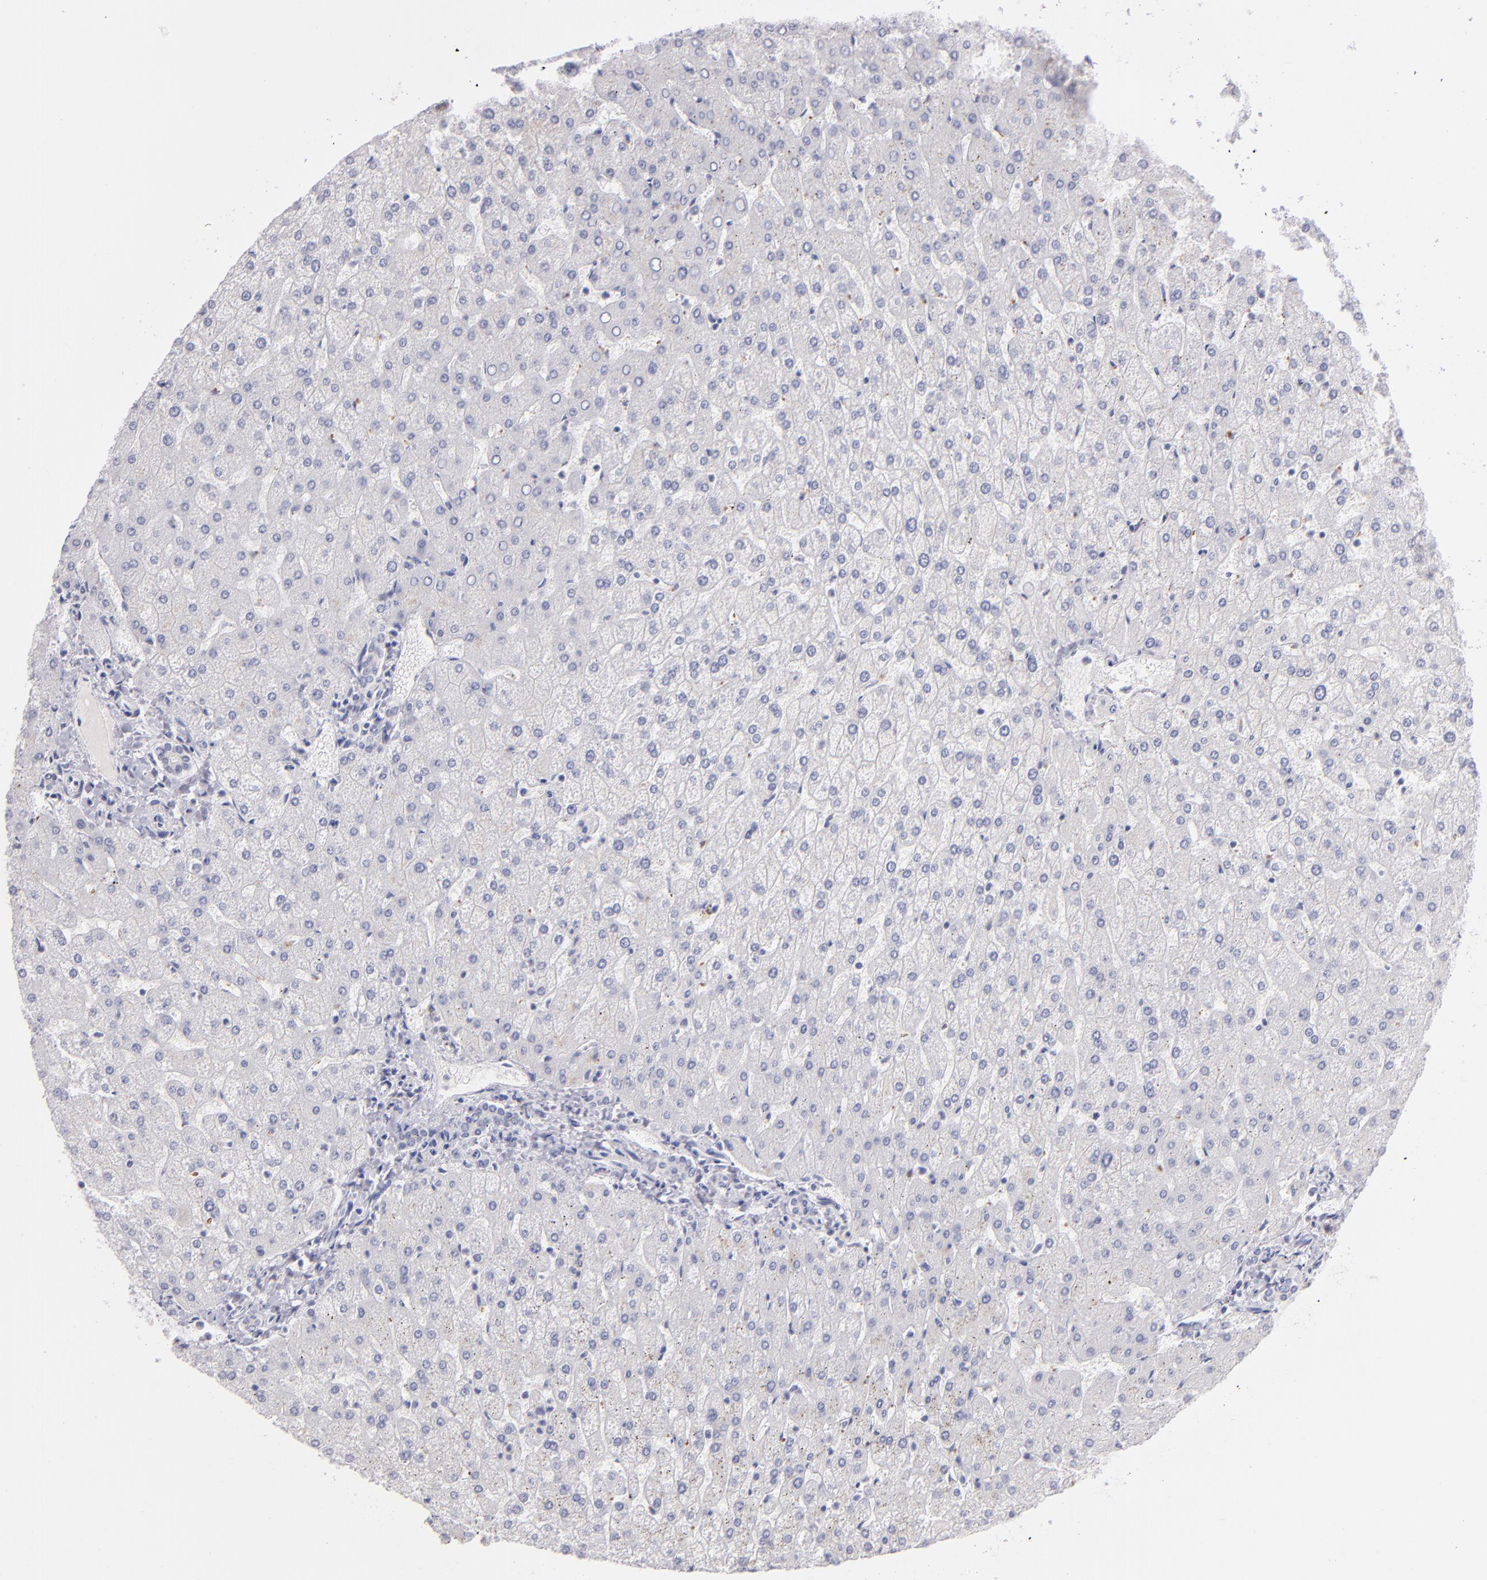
{"staining": {"intensity": "negative", "quantity": "none", "location": "none"}, "tissue": "liver", "cell_type": "Cholangiocytes", "image_type": "normal", "snomed": [{"axis": "morphology", "description": "Normal tissue, NOS"}, {"axis": "topography", "description": "Liver"}], "caption": "High magnification brightfield microscopy of unremarkable liver stained with DAB (3,3'-diaminobenzidine) (brown) and counterstained with hematoxylin (blue): cholangiocytes show no significant positivity.", "gene": "IL2RA", "patient": {"sex": "female", "age": 32}}